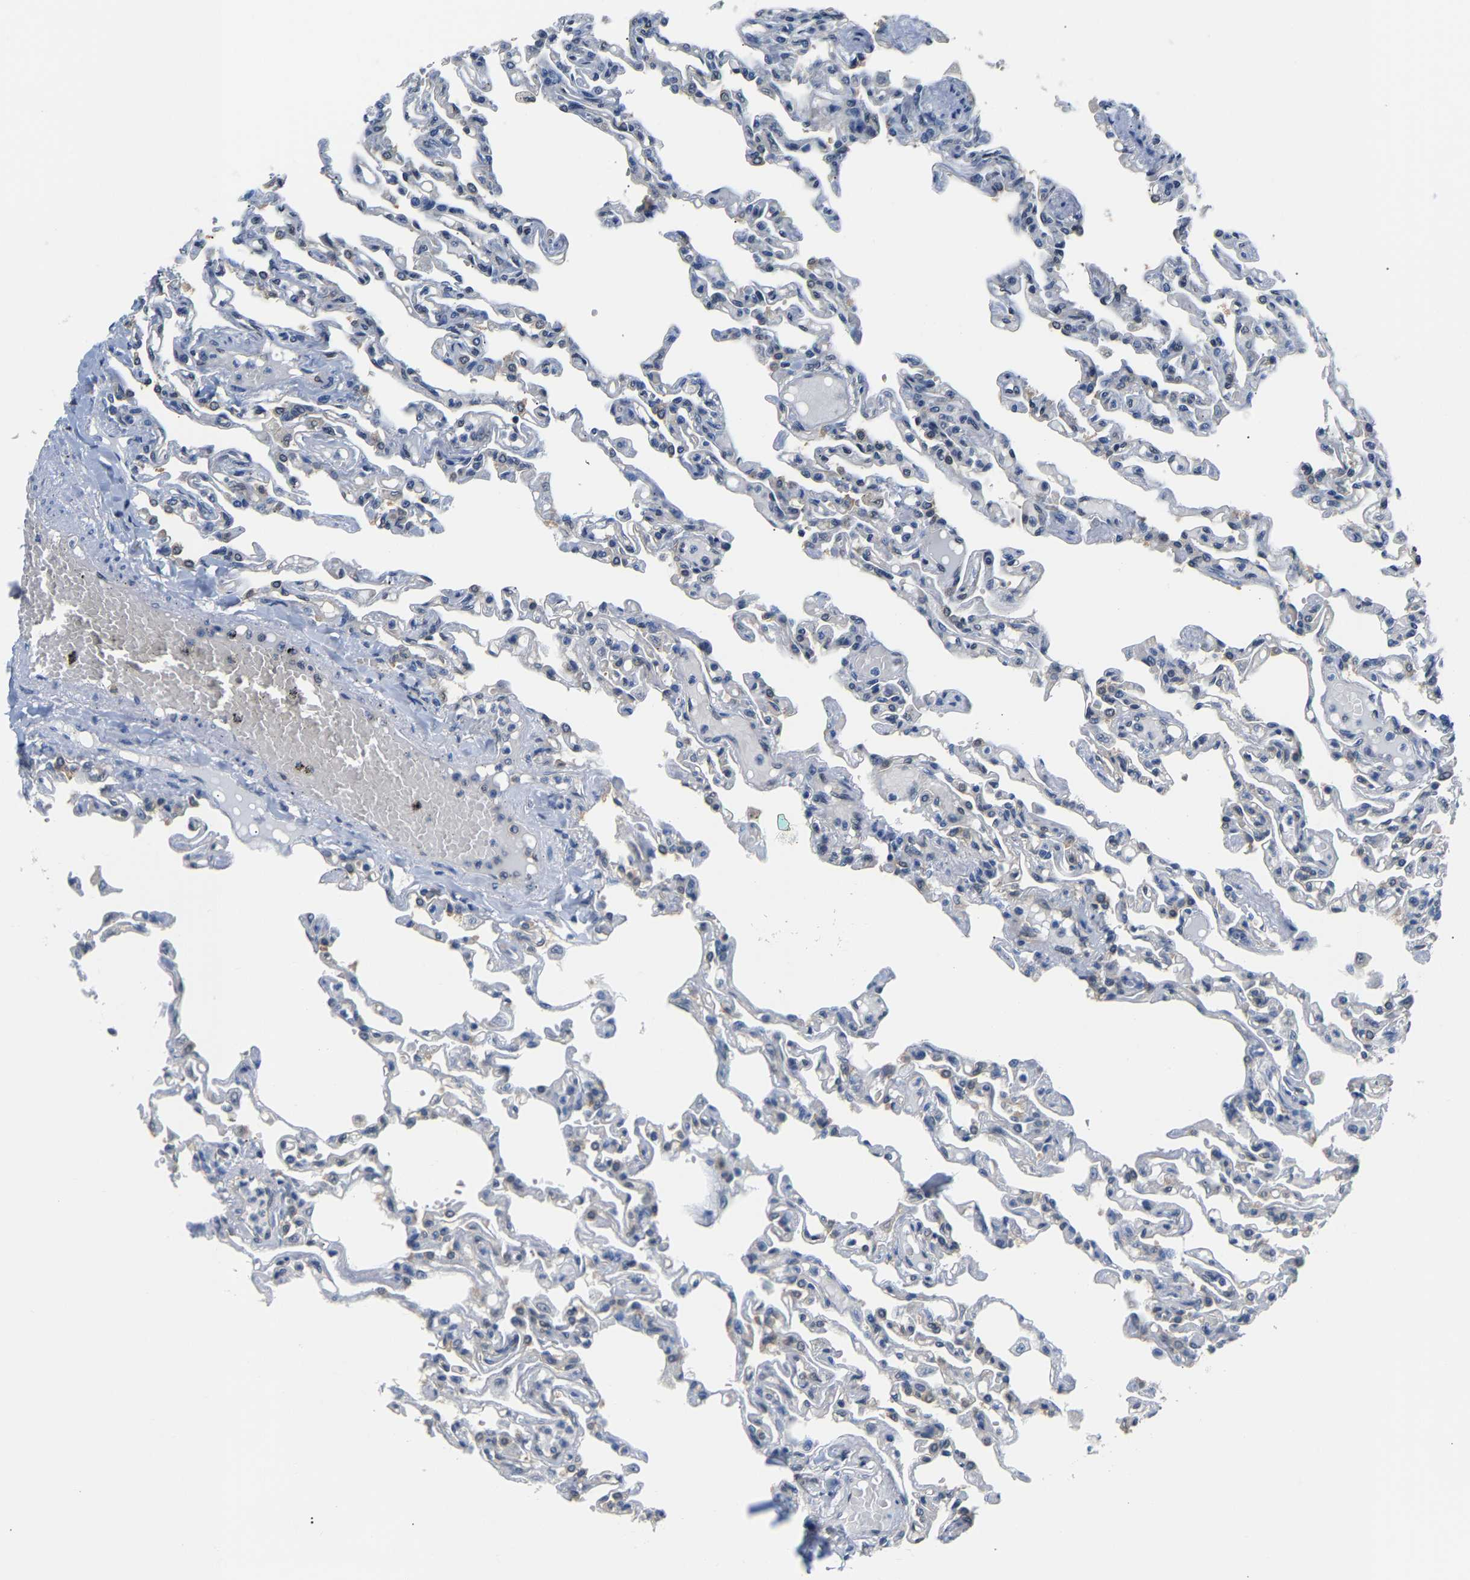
{"staining": {"intensity": "weak", "quantity": "25%-75%", "location": "cytoplasmic/membranous"}, "tissue": "lung", "cell_type": "Alveolar cells", "image_type": "normal", "snomed": [{"axis": "morphology", "description": "Normal tissue, NOS"}, {"axis": "topography", "description": "Lung"}], "caption": "Protein analysis of normal lung displays weak cytoplasmic/membranous positivity in about 25%-75% of alveolar cells. Ihc stains the protein in brown and the nuclei are stained blue.", "gene": "ARHGEF12", "patient": {"sex": "male", "age": 21}}